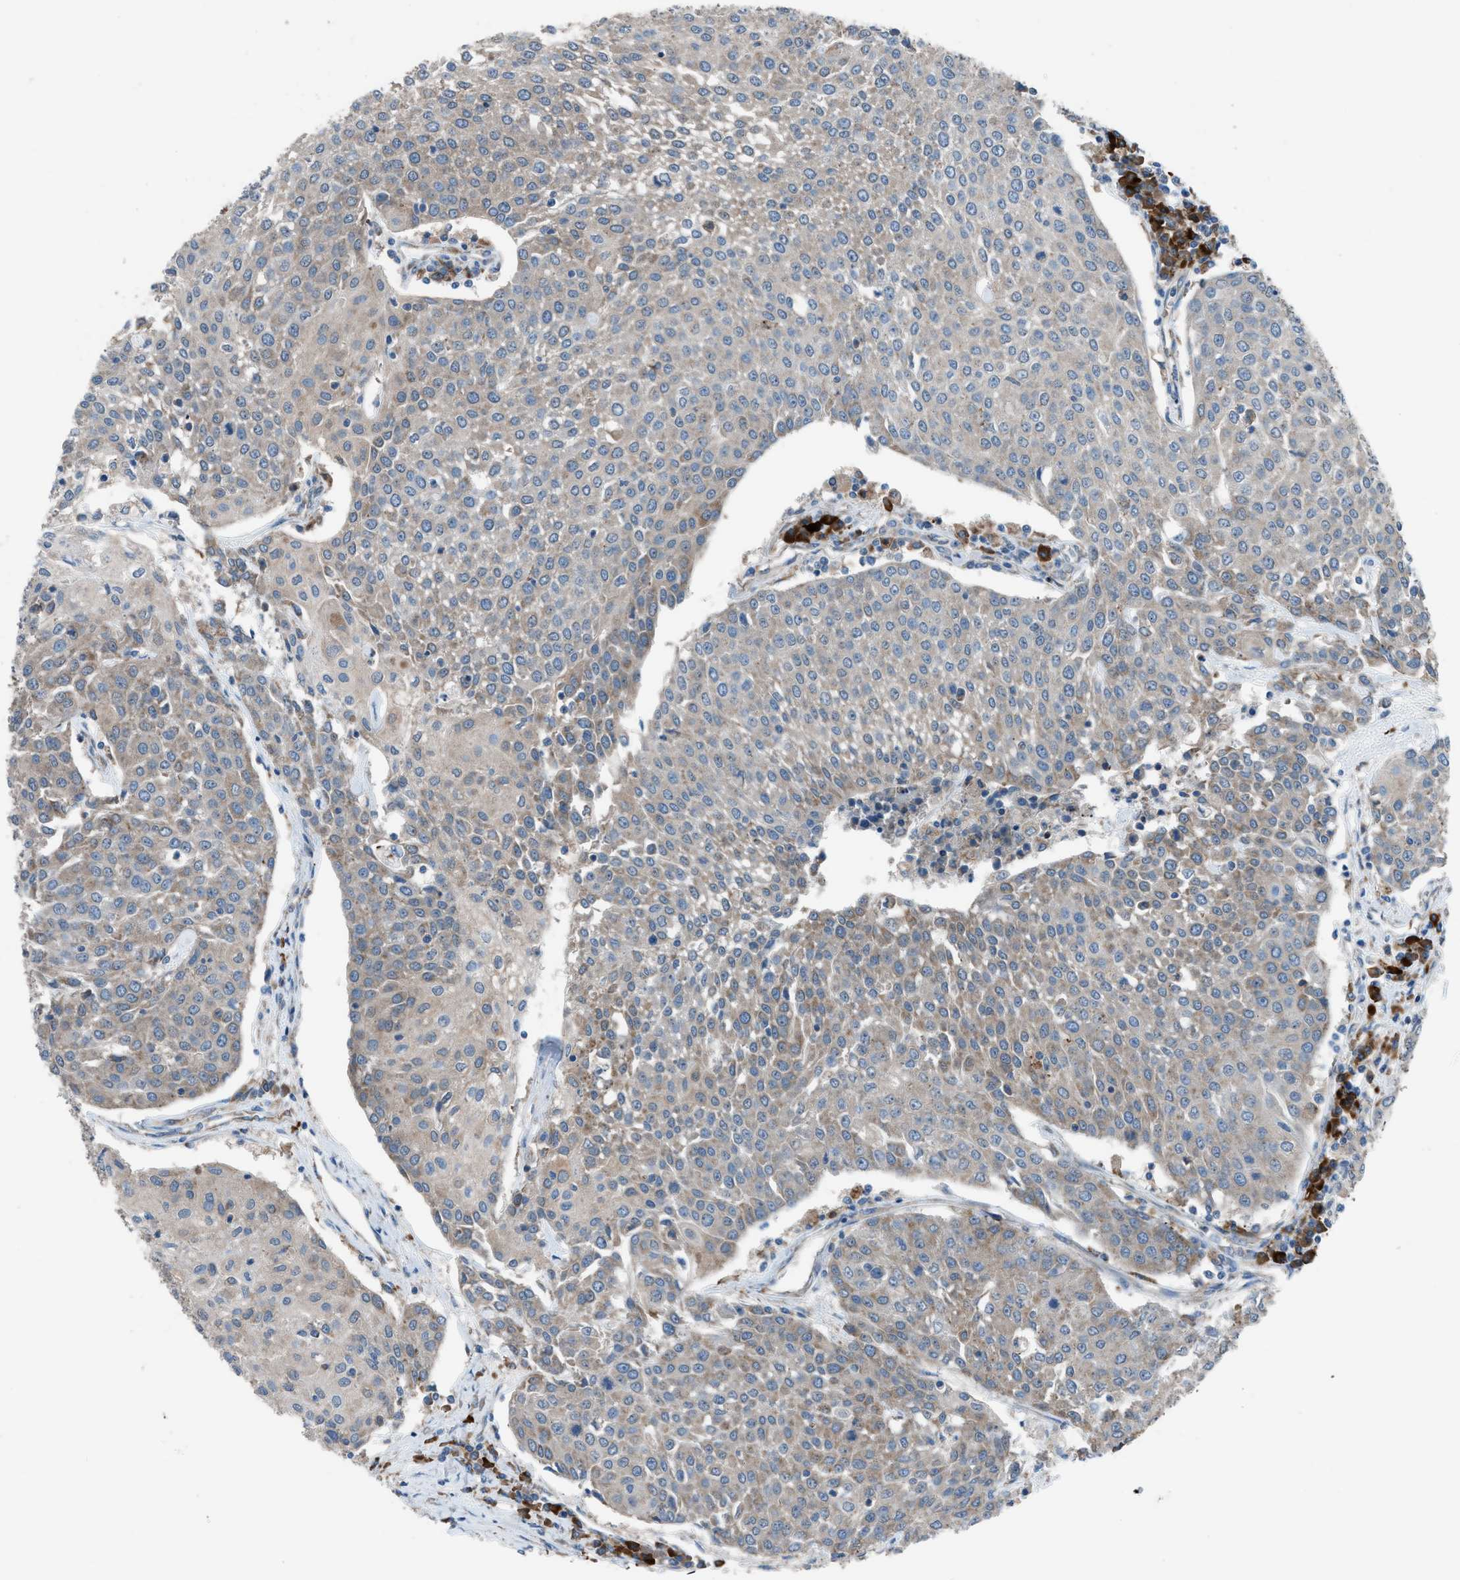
{"staining": {"intensity": "weak", "quantity": "25%-75%", "location": "cytoplasmic/membranous"}, "tissue": "urothelial cancer", "cell_type": "Tumor cells", "image_type": "cancer", "snomed": [{"axis": "morphology", "description": "Urothelial carcinoma, High grade"}, {"axis": "topography", "description": "Urinary bladder"}], "caption": "Immunohistochemistry of human urothelial carcinoma (high-grade) displays low levels of weak cytoplasmic/membranous expression in about 25%-75% of tumor cells.", "gene": "HEG1", "patient": {"sex": "female", "age": 85}}